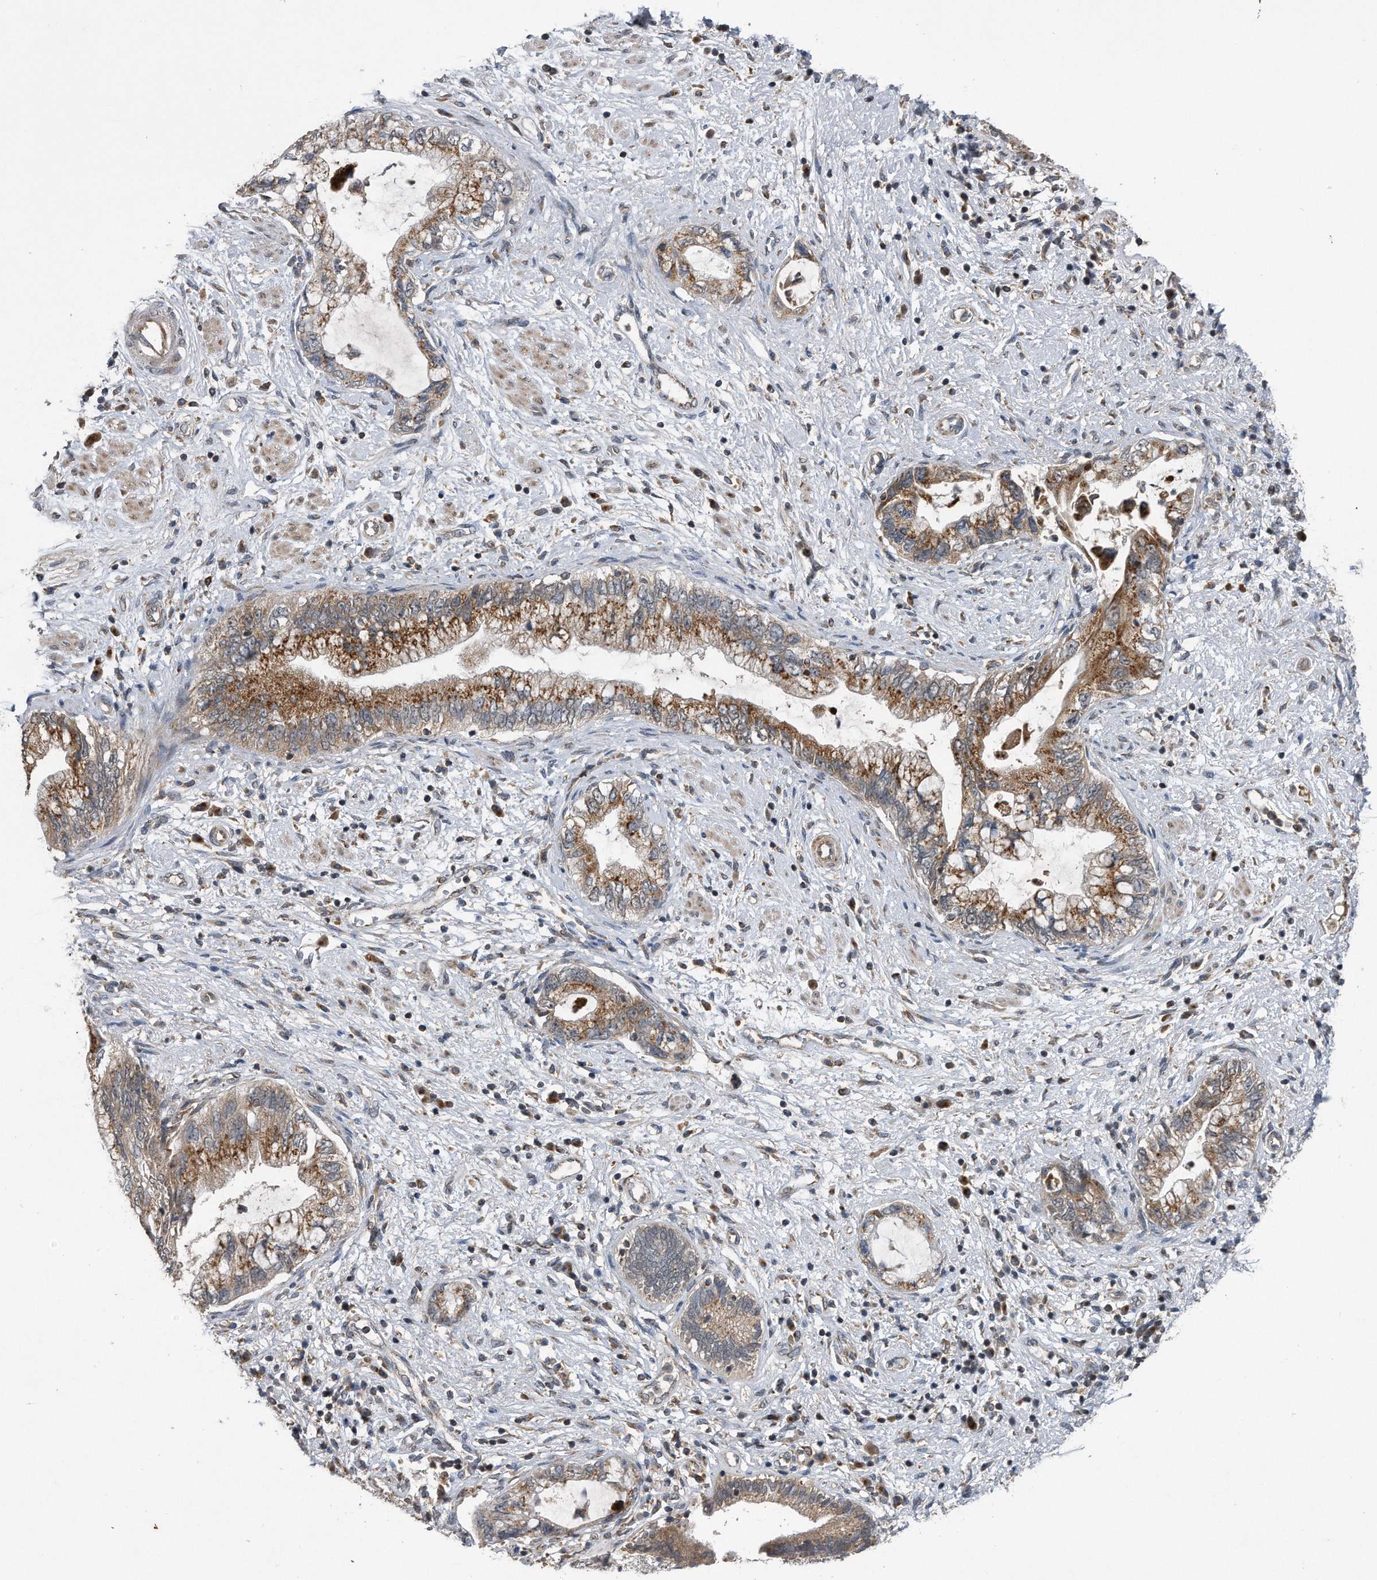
{"staining": {"intensity": "moderate", "quantity": ">75%", "location": "cytoplasmic/membranous"}, "tissue": "pancreatic cancer", "cell_type": "Tumor cells", "image_type": "cancer", "snomed": [{"axis": "morphology", "description": "Adenocarcinoma, NOS"}, {"axis": "topography", "description": "Pancreas"}], "caption": "Pancreatic cancer (adenocarcinoma) stained with a brown dye shows moderate cytoplasmic/membranous positive positivity in approximately >75% of tumor cells.", "gene": "LYRM4", "patient": {"sex": "female", "age": 73}}